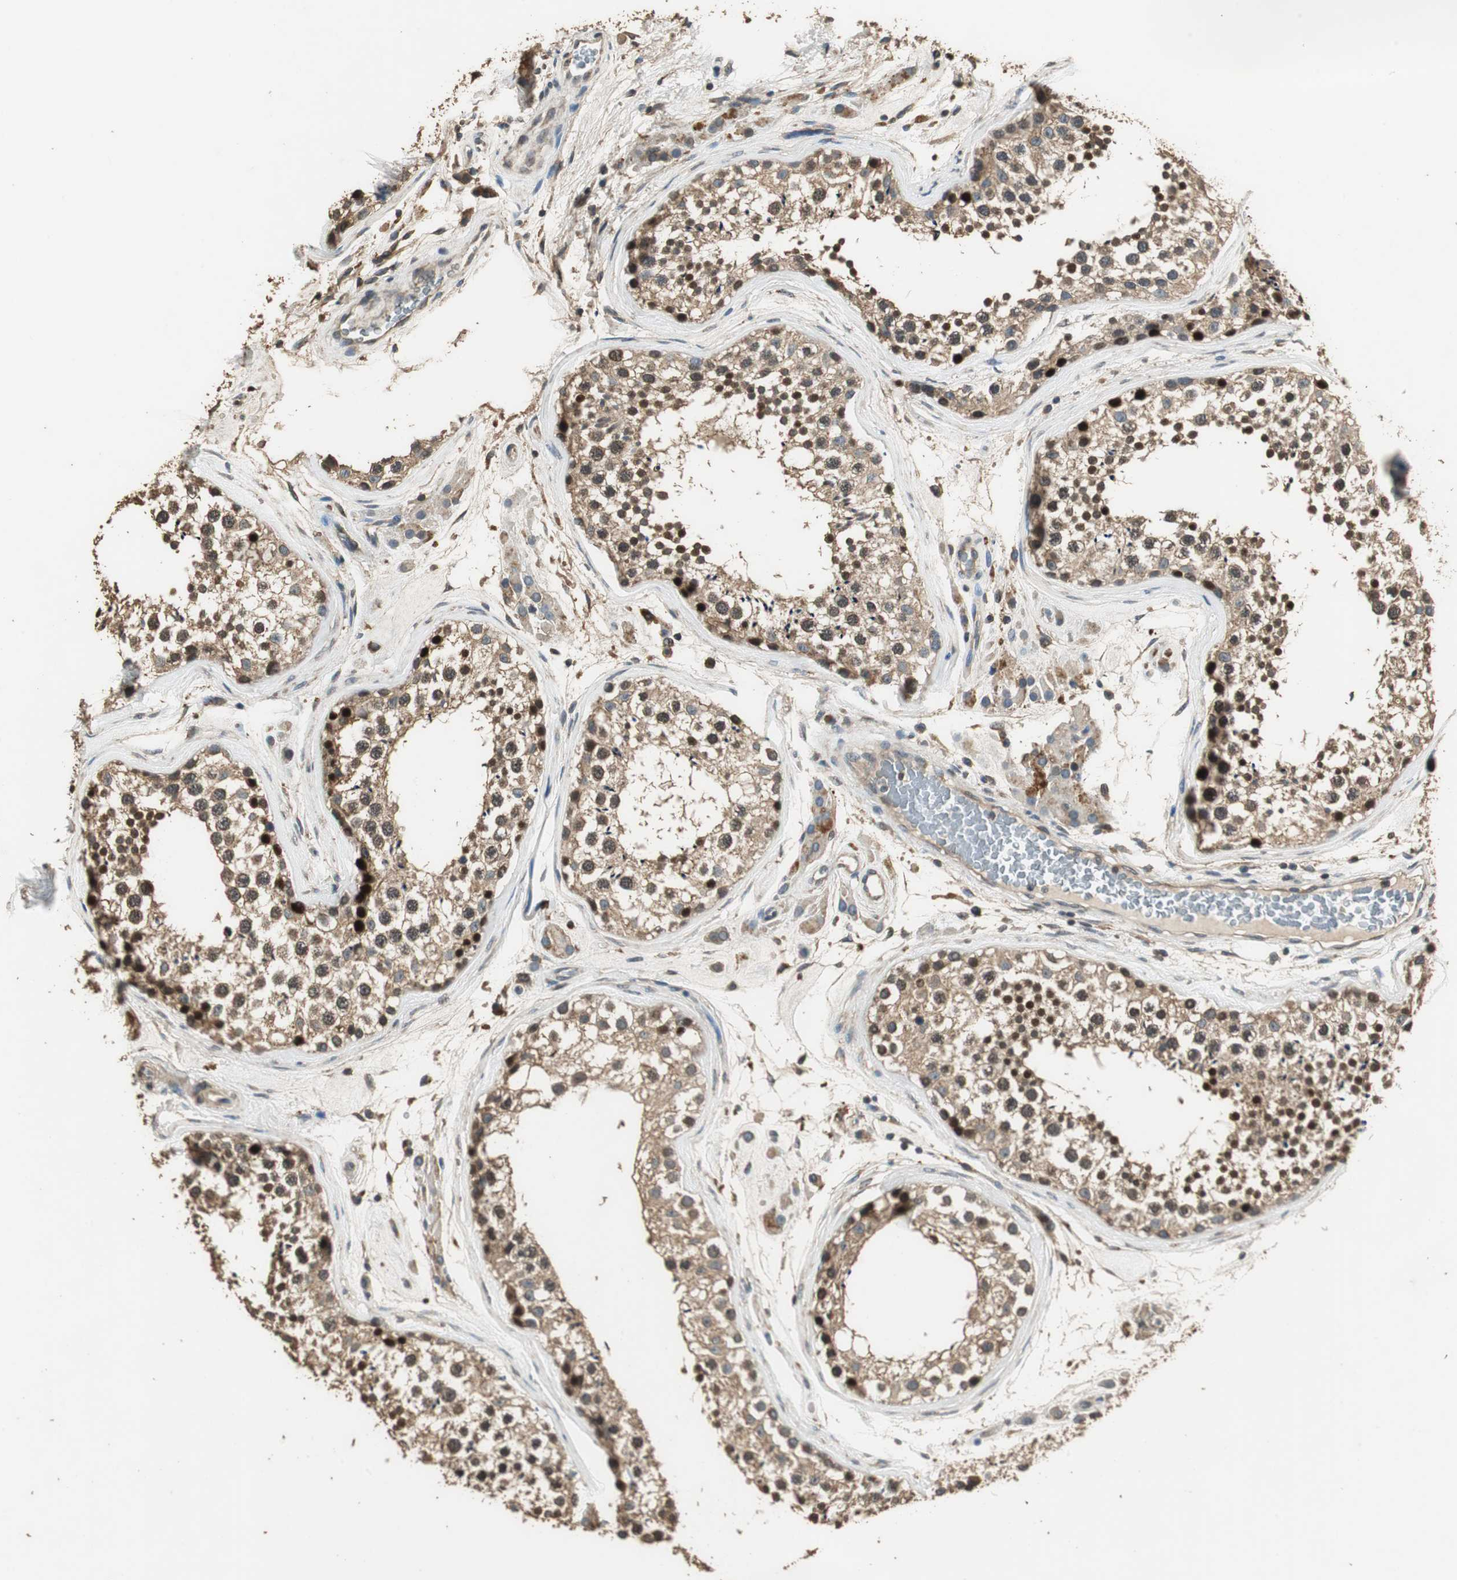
{"staining": {"intensity": "strong", "quantity": "<25%", "location": "cytoplasmic/membranous,nuclear"}, "tissue": "testis", "cell_type": "Cells in seminiferous ducts", "image_type": "normal", "snomed": [{"axis": "morphology", "description": "Normal tissue, NOS"}, {"axis": "topography", "description": "Testis"}], "caption": "Immunohistochemical staining of normal testis reveals medium levels of strong cytoplasmic/membranous,nuclear expression in approximately <25% of cells in seminiferous ducts. (IHC, brightfield microscopy, high magnification).", "gene": "TMPRSS4", "patient": {"sex": "male", "age": 46}}